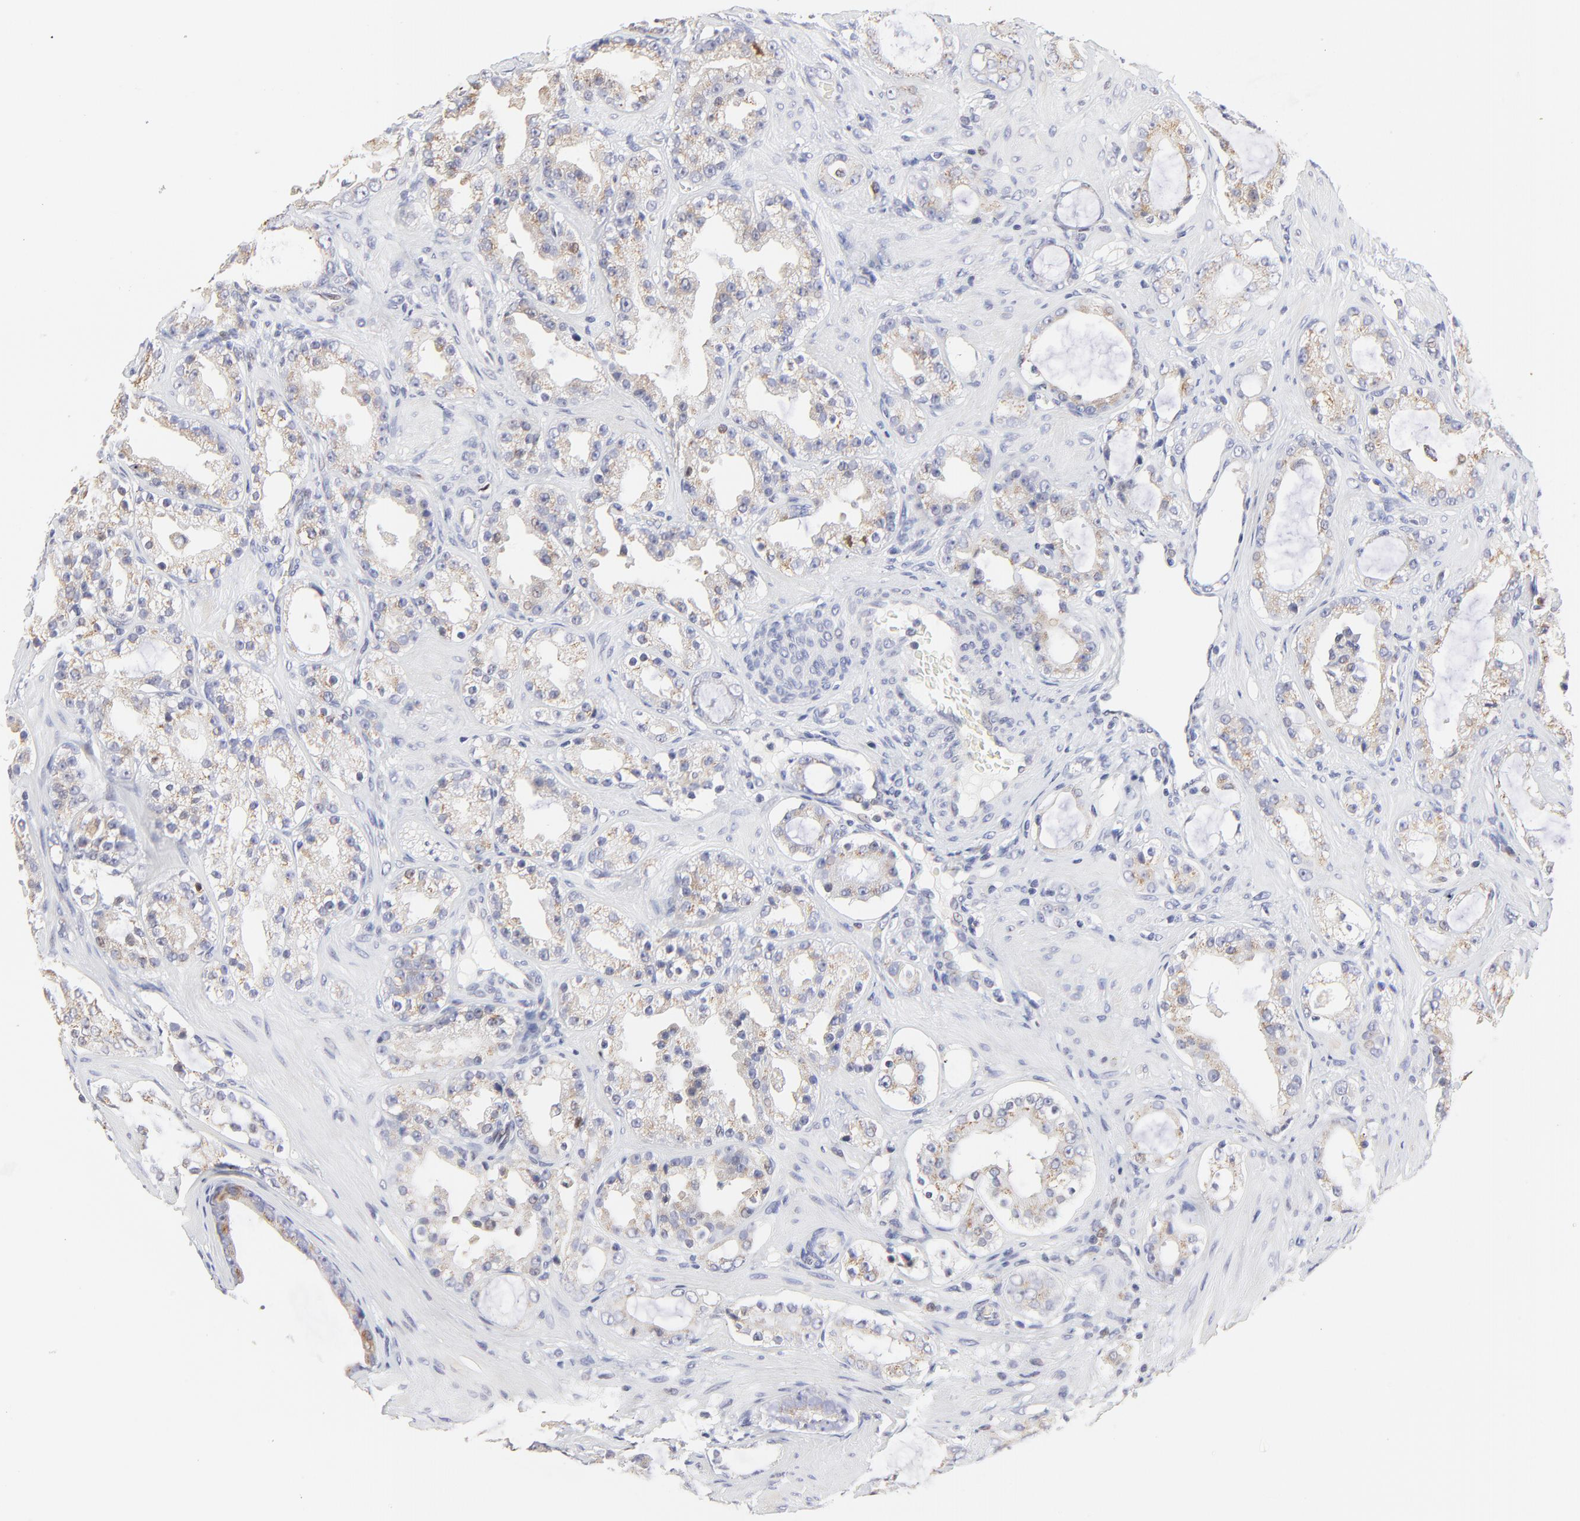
{"staining": {"intensity": "weak", "quantity": "25%-75%", "location": "cytoplasmic/membranous"}, "tissue": "prostate cancer", "cell_type": "Tumor cells", "image_type": "cancer", "snomed": [{"axis": "morphology", "description": "Adenocarcinoma, Medium grade"}, {"axis": "topography", "description": "Prostate"}], "caption": "Tumor cells show weak cytoplasmic/membranous staining in about 25%-75% of cells in medium-grade adenocarcinoma (prostate). (DAB (3,3'-diaminobenzidine) IHC with brightfield microscopy, high magnification).", "gene": "NCAPH", "patient": {"sex": "male", "age": 73}}